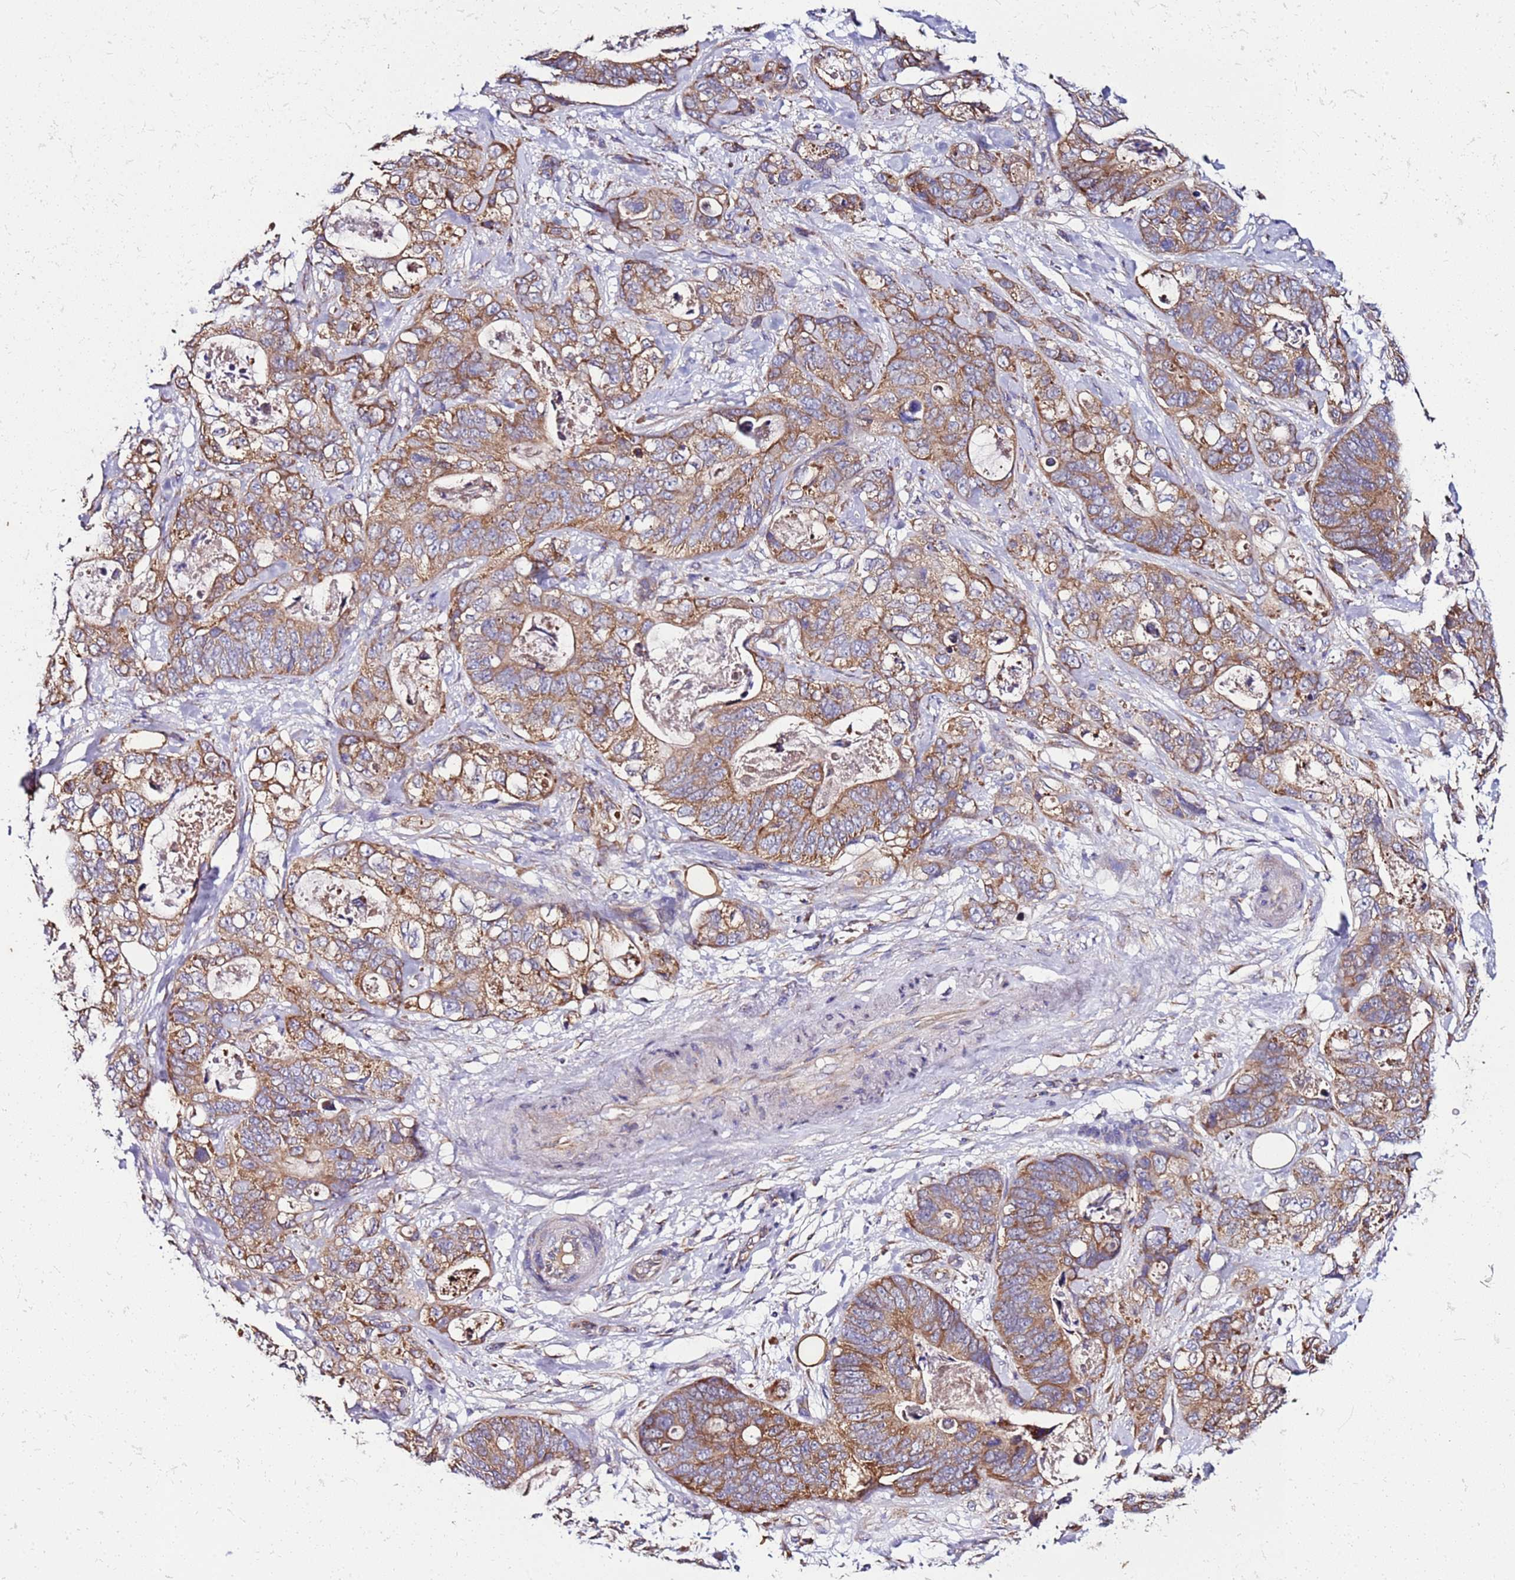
{"staining": {"intensity": "moderate", "quantity": ">75%", "location": "cytoplasmic/membranous"}, "tissue": "stomach cancer", "cell_type": "Tumor cells", "image_type": "cancer", "snomed": [{"axis": "morphology", "description": "Normal tissue, NOS"}, {"axis": "morphology", "description": "Adenocarcinoma, NOS"}, {"axis": "topography", "description": "Stomach"}], "caption": "A high-resolution image shows immunohistochemistry staining of adenocarcinoma (stomach), which reveals moderate cytoplasmic/membranous expression in approximately >75% of tumor cells. The staining was performed using DAB (3,3'-diaminobenzidine), with brown indicating positive protein expression. Nuclei are stained blue with hematoxylin.", "gene": "C19orf12", "patient": {"sex": "female", "age": 89}}